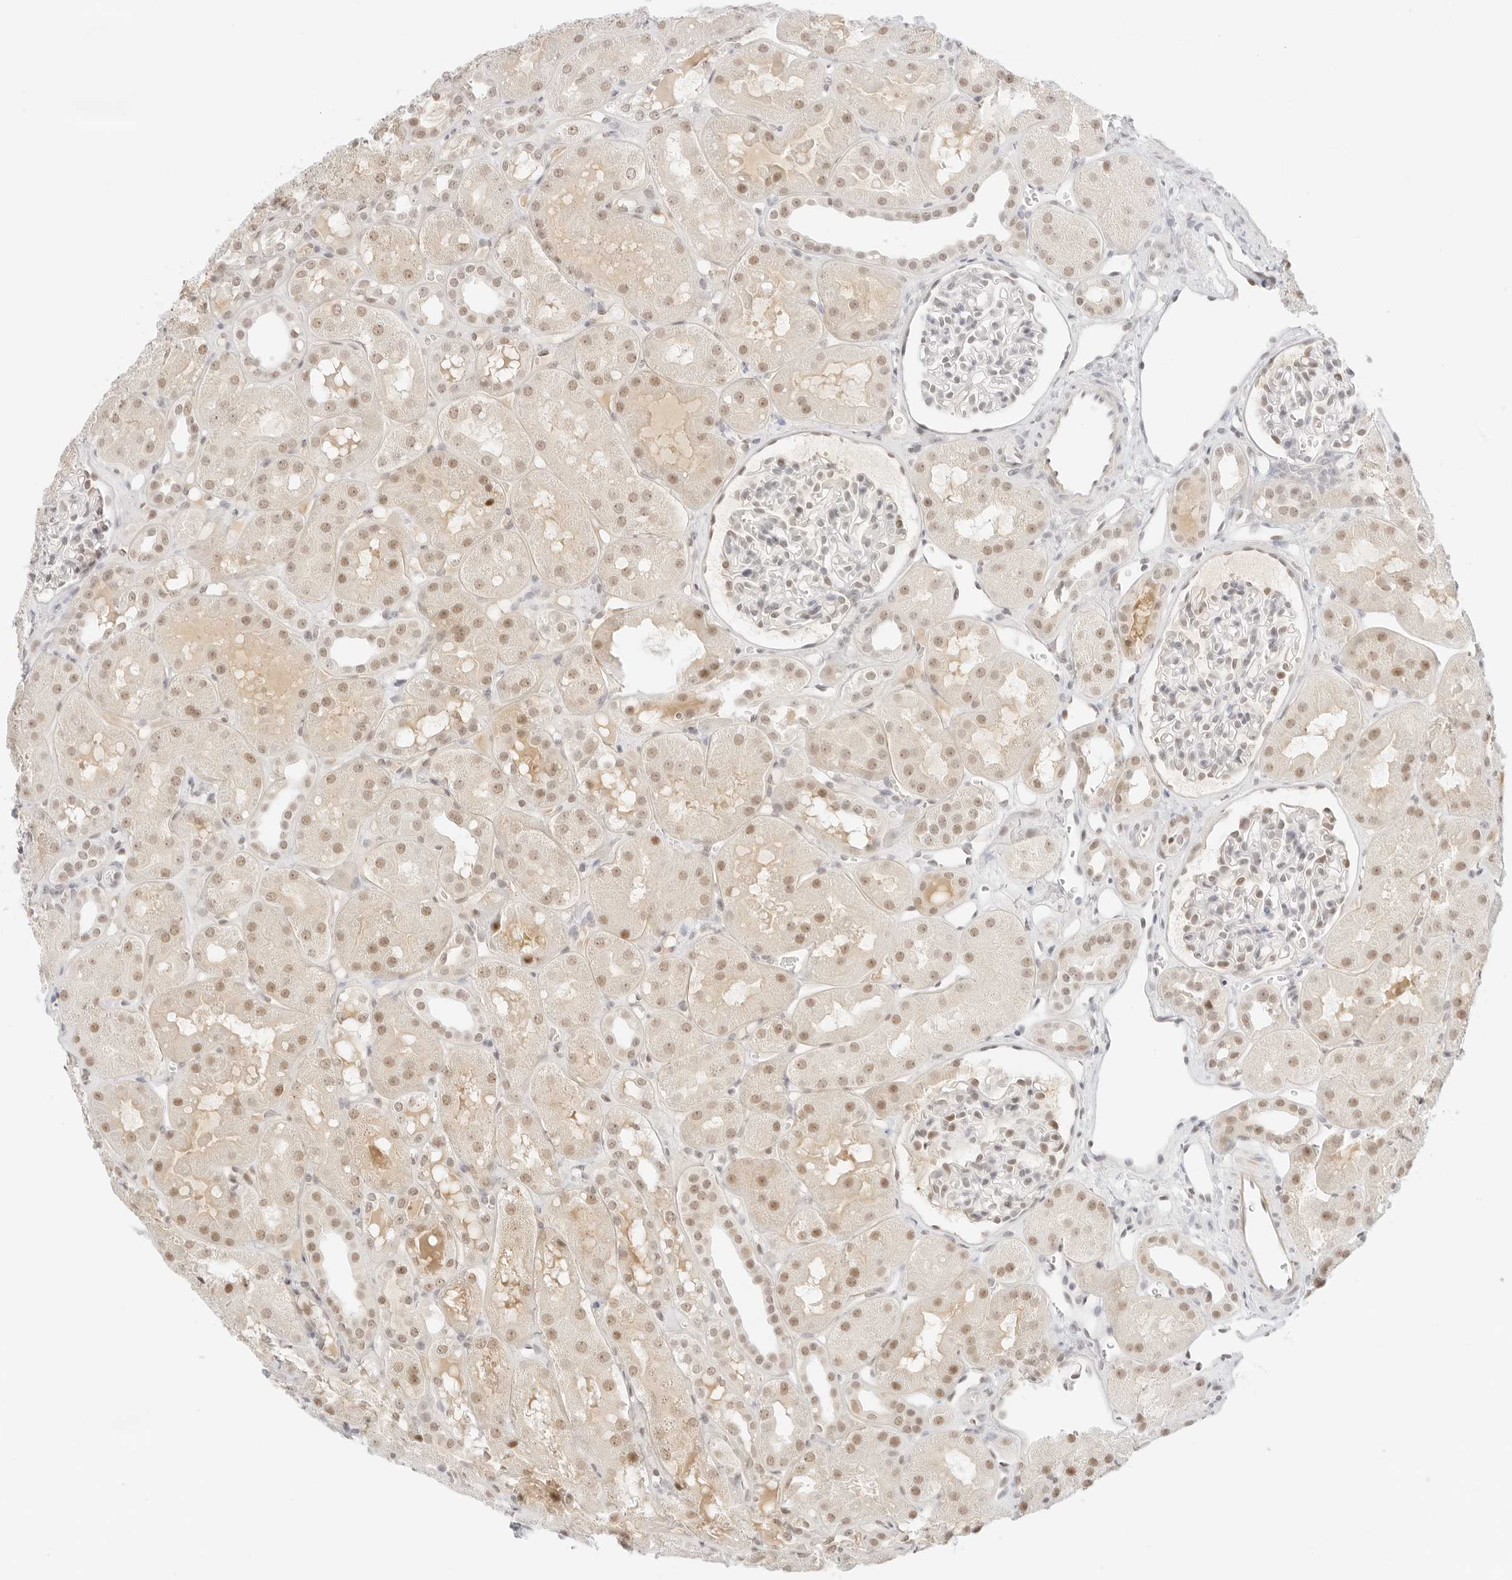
{"staining": {"intensity": "weak", "quantity": "<25%", "location": "nuclear"}, "tissue": "kidney", "cell_type": "Cells in glomeruli", "image_type": "normal", "snomed": [{"axis": "morphology", "description": "Normal tissue, NOS"}, {"axis": "topography", "description": "Kidney"}], "caption": "Protein analysis of benign kidney displays no significant positivity in cells in glomeruli.", "gene": "ITGA6", "patient": {"sex": "male", "age": 16}}